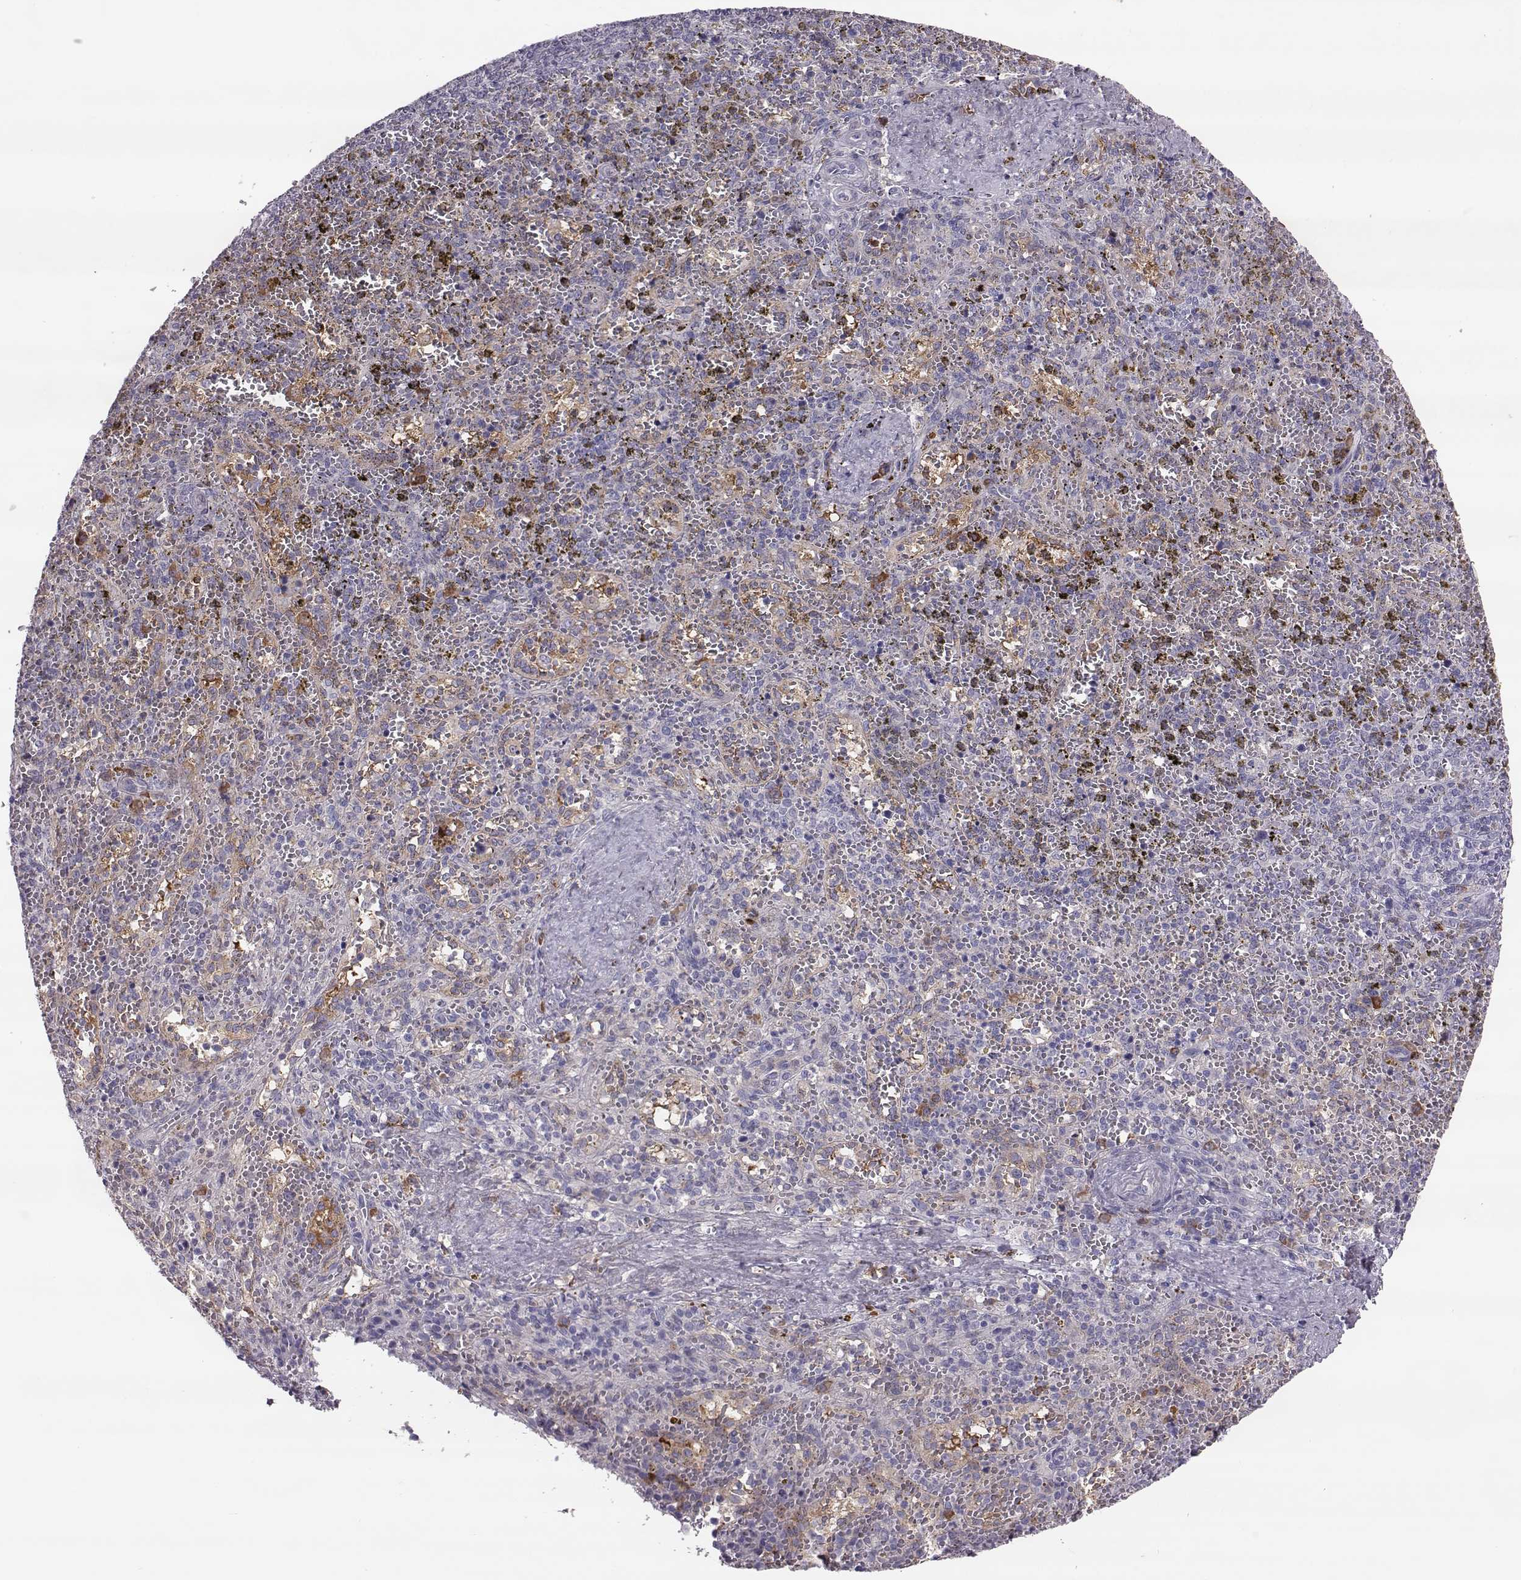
{"staining": {"intensity": "strong", "quantity": "<25%", "location": "cytoplasmic/membranous"}, "tissue": "spleen", "cell_type": "Cells in red pulp", "image_type": "normal", "snomed": [{"axis": "morphology", "description": "Normal tissue, NOS"}, {"axis": "topography", "description": "Spleen"}], "caption": "About <25% of cells in red pulp in unremarkable spleen reveal strong cytoplasmic/membranous protein staining as visualized by brown immunohistochemical staining.", "gene": "ADGRG5", "patient": {"sex": "female", "age": 50}}